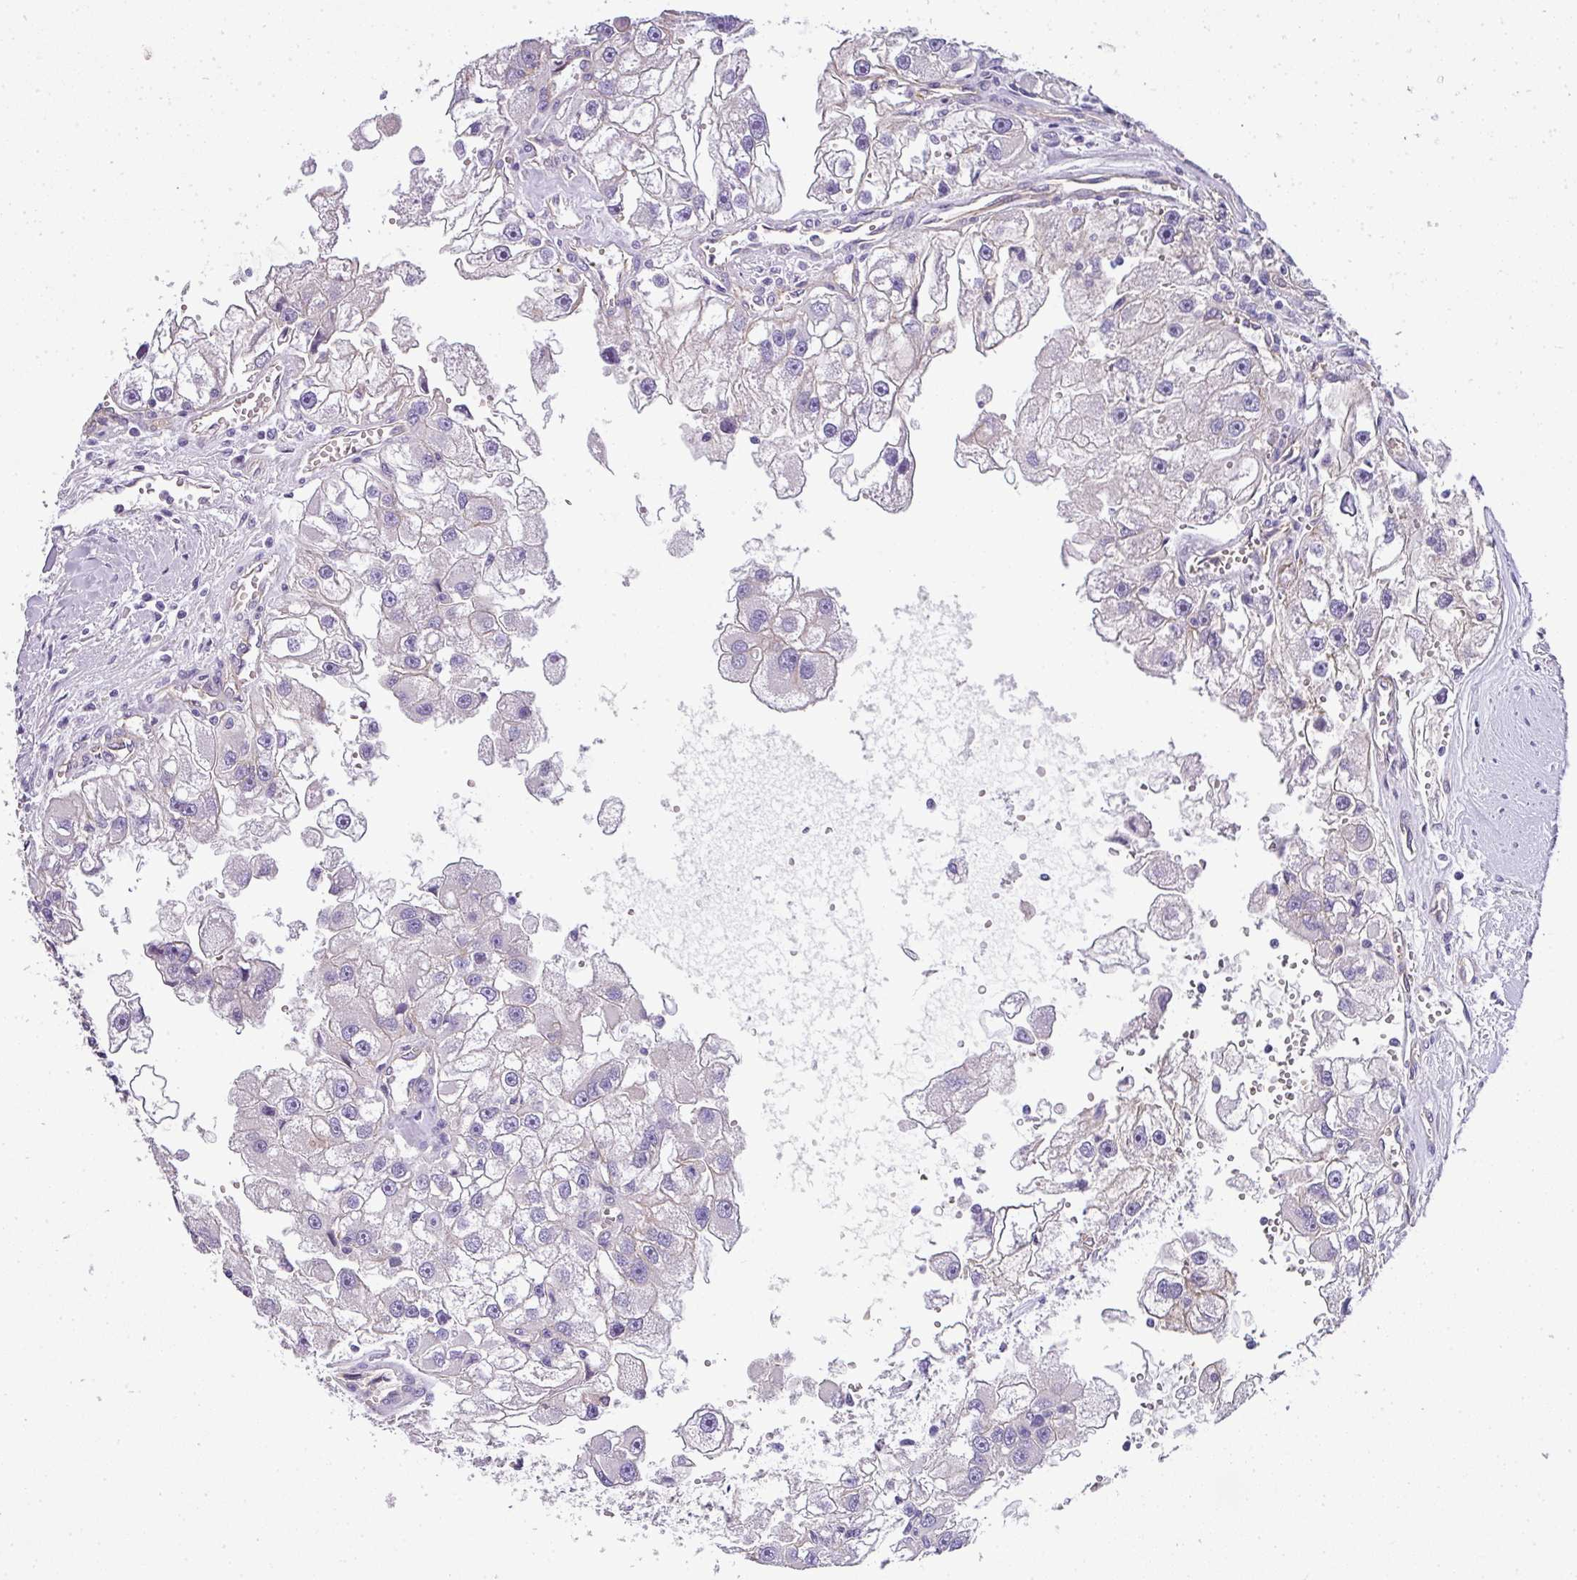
{"staining": {"intensity": "negative", "quantity": "none", "location": "none"}, "tissue": "renal cancer", "cell_type": "Tumor cells", "image_type": "cancer", "snomed": [{"axis": "morphology", "description": "Adenocarcinoma, NOS"}, {"axis": "topography", "description": "Kidney"}], "caption": "The image shows no staining of tumor cells in renal cancer. (Stains: DAB immunohistochemistry with hematoxylin counter stain, Microscopy: brightfield microscopy at high magnification).", "gene": "OR11H4", "patient": {"sex": "male", "age": 63}}